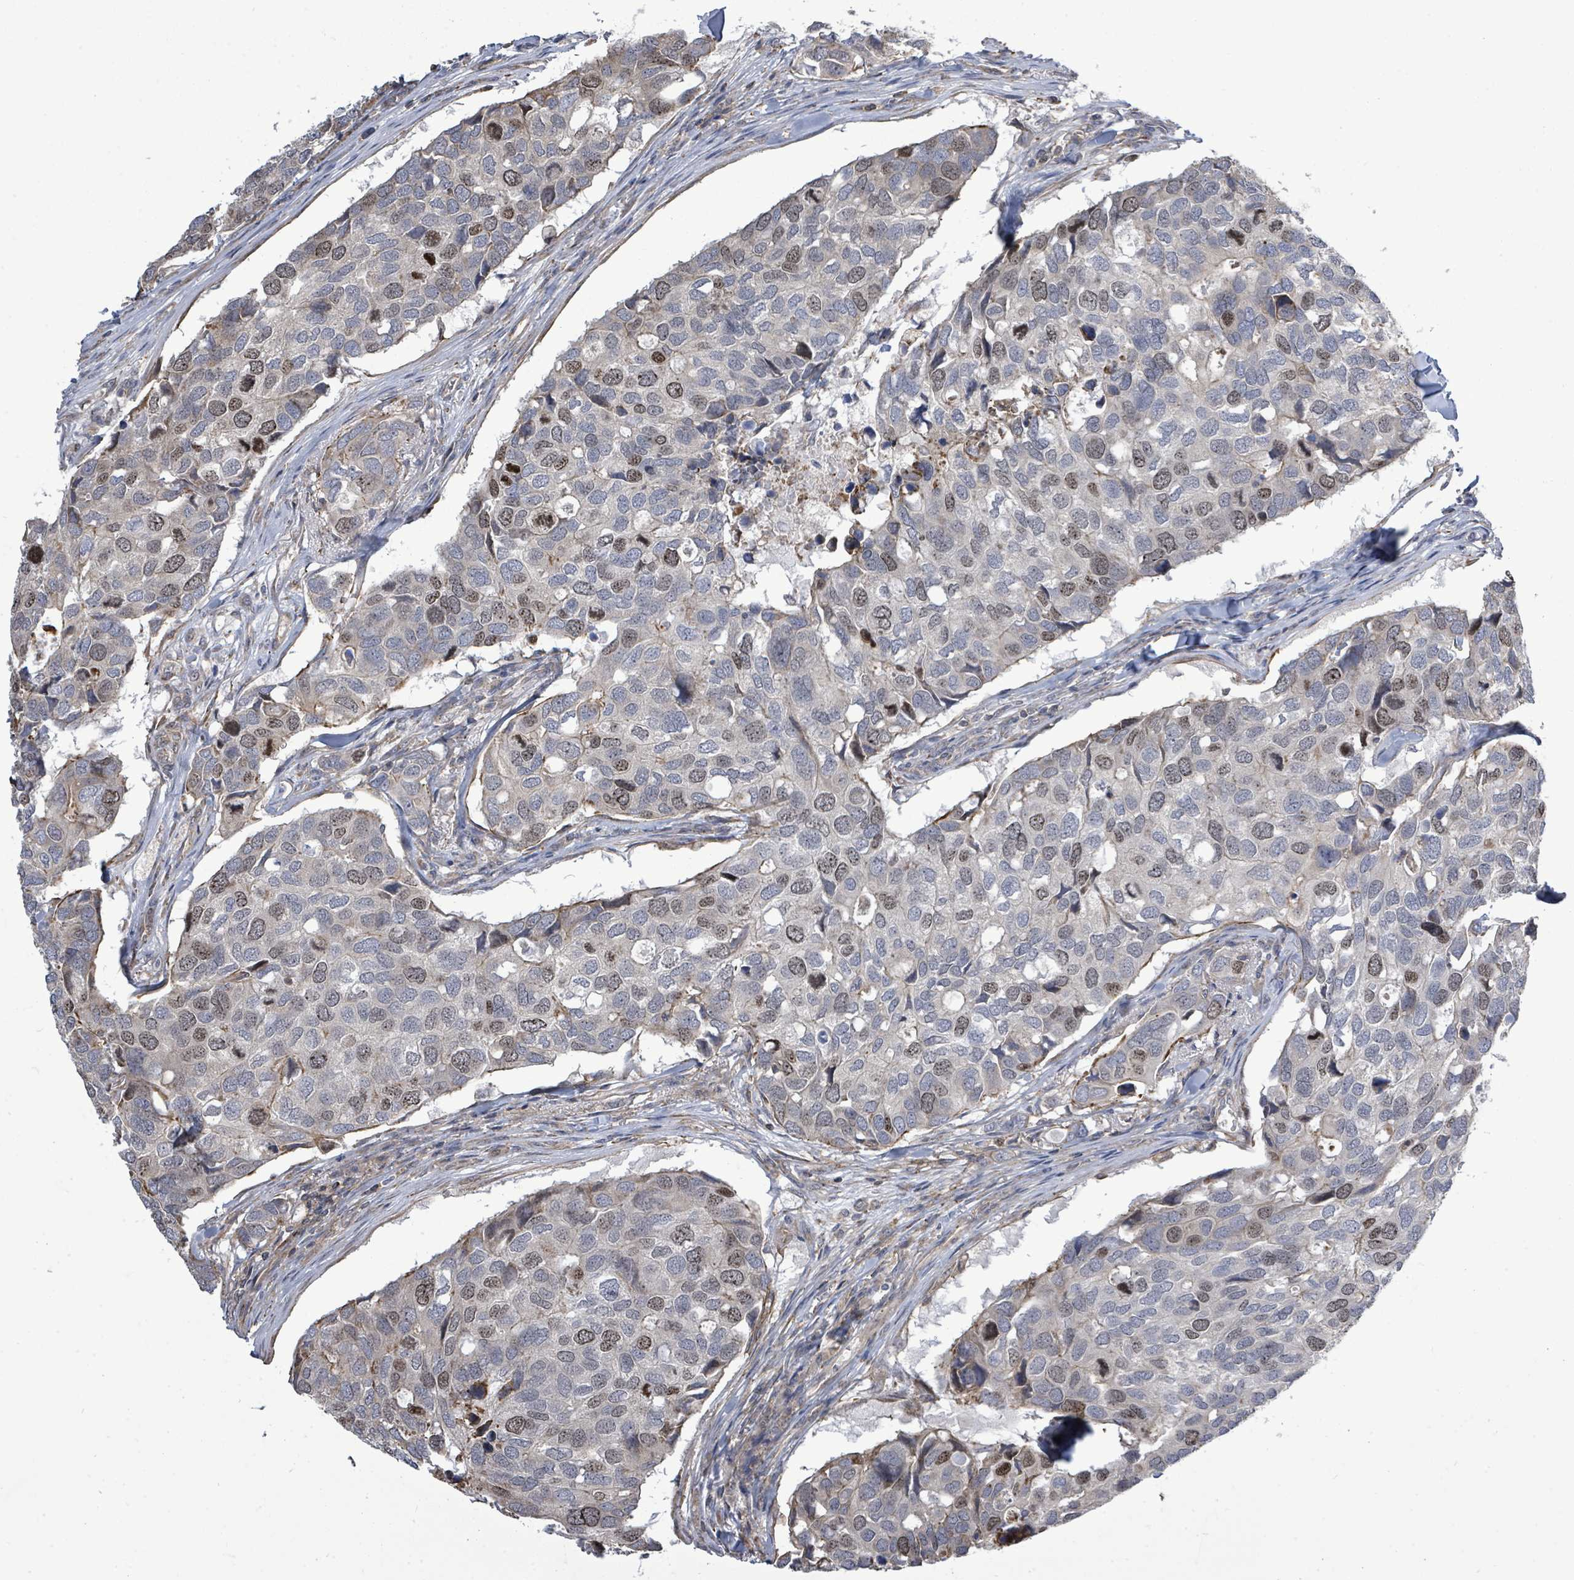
{"staining": {"intensity": "moderate", "quantity": "<25%", "location": "nuclear"}, "tissue": "breast cancer", "cell_type": "Tumor cells", "image_type": "cancer", "snomed": [{"axis": "morphology", "description": "Duct carcinoma"}, {"axis": "topography", "description": "Breast"}], "caption": "Protein staining exhibits moderate nuclear expression in approximately <25% of tumor cells in breast cancer. (brown staining indicates protein expression, while blue staining denotes nuclei).", "gene": "PAPSS1", "patient": {"sex": "female", "age": 83}}